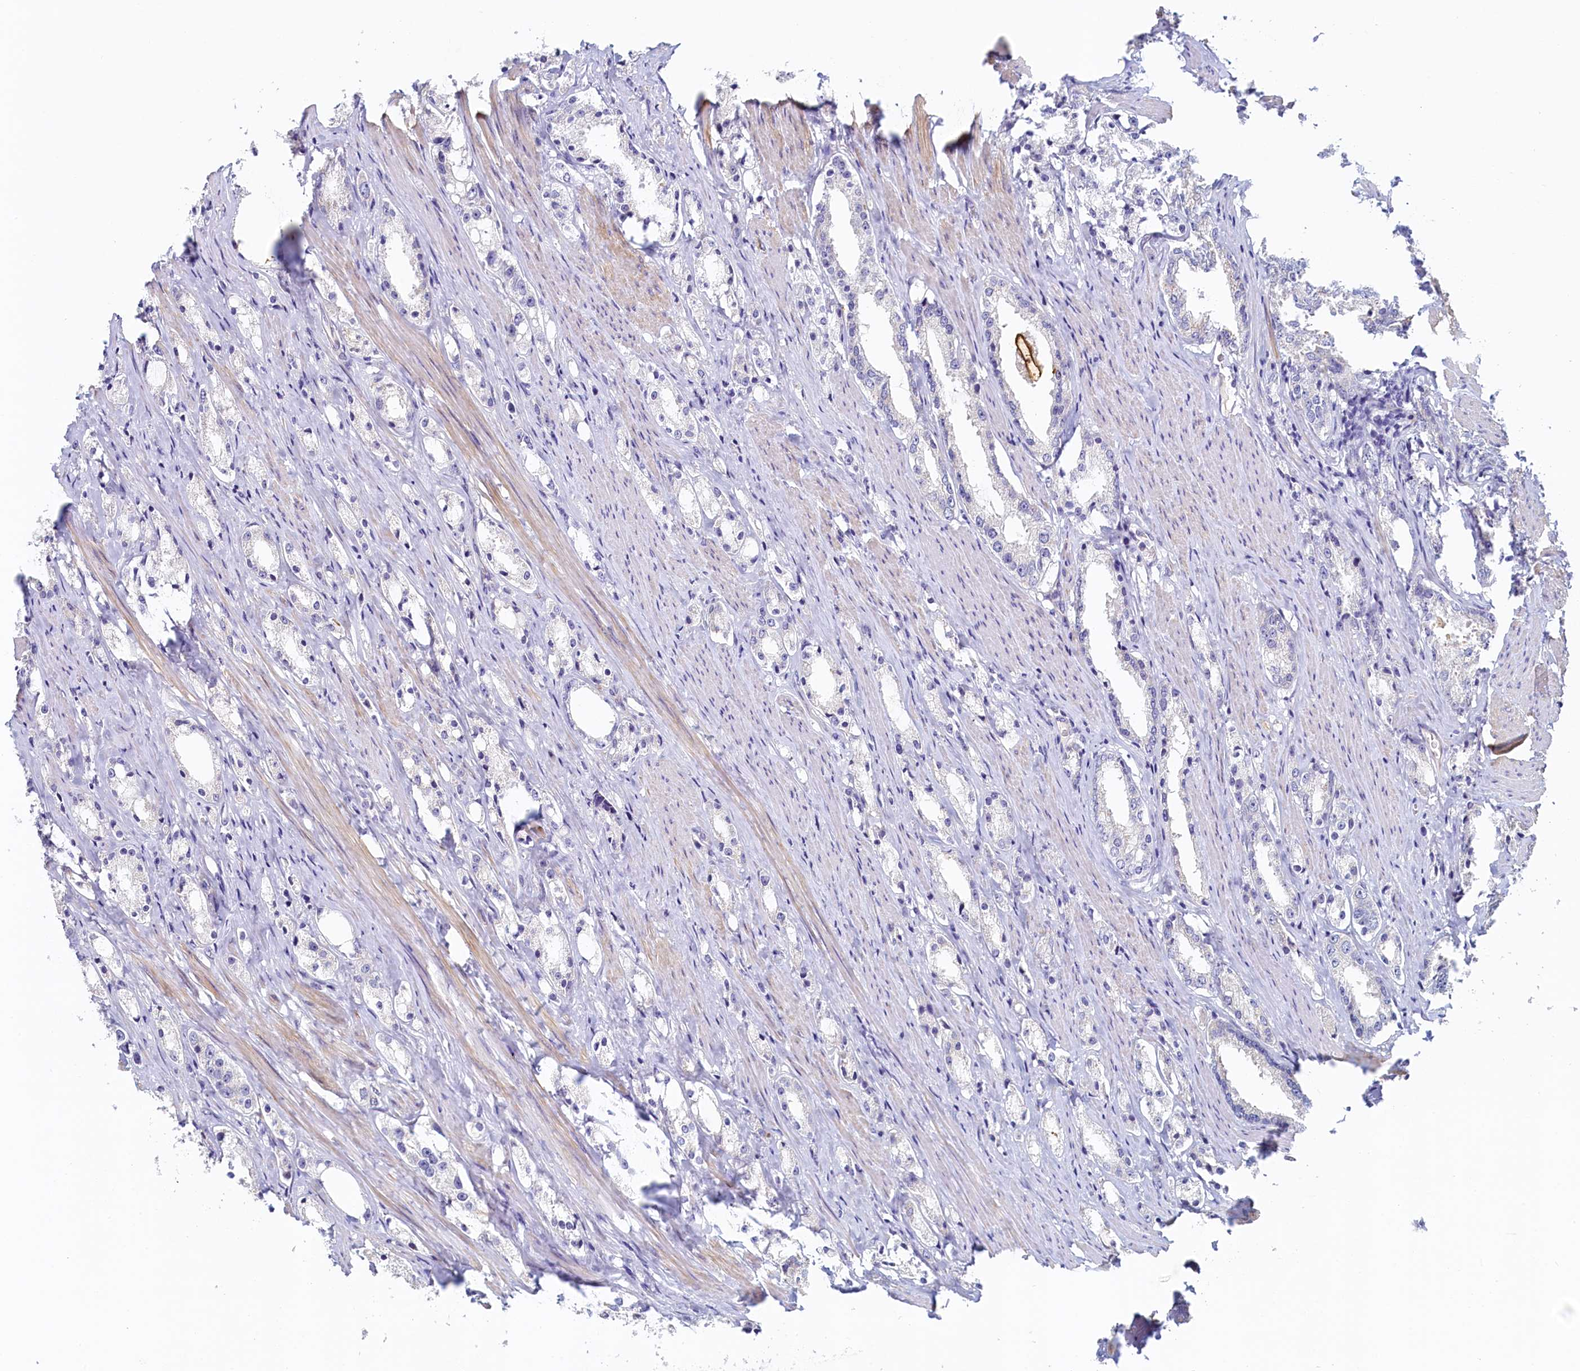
{"staining": {"intensity": "negative", "quantity": "none", "location": "none"}, "tissue": "prostate cancer", "cell_type": "Tumor cells", "image_type": "cancer", "snomed": [{"axis": "morphology", "description": "Adenocarcinoma, High grade"}, {"axis": "topography", "description": "Prostate"}], "caption": "This is an IHC image of prostate cancer. There is no expression in tumor cells.", "gene": "DTD1", "patient": {"sex": "male", "age": 66}}